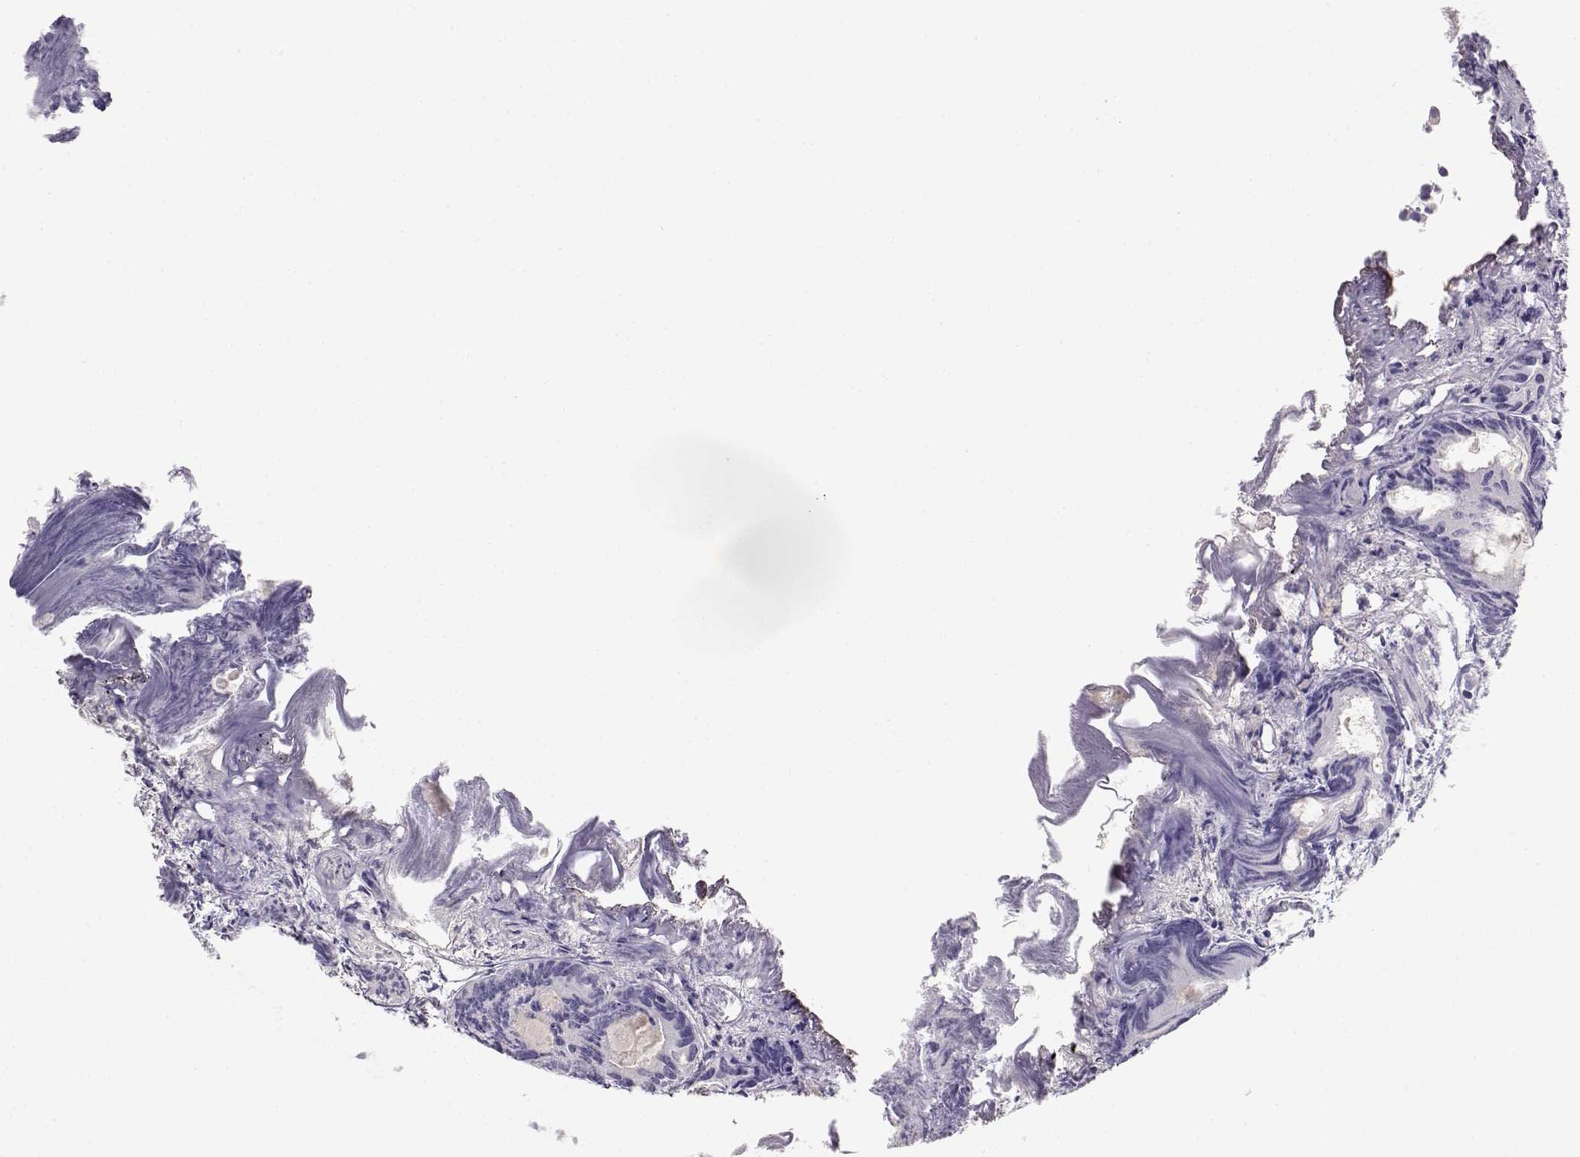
{"staining": {"intensity": "negative", "quantity": "none", "location": "none"}, "tissue": "prostate cancer", "cell_type": "Tumor cells", "image_type": "cancer", "snomed": [{"axis": "morphology", "description": "Adenocarcinoma, Medium grade"}, {"axis": "topography", "description": "Prostate"}], "caption": "A photomicrograph of human adenocarcinoma (medium-grade) (prostate) is negative for staining in tumor cells.", "gene": "OPN5", "patient": {"sex": "male", "age": 74}}